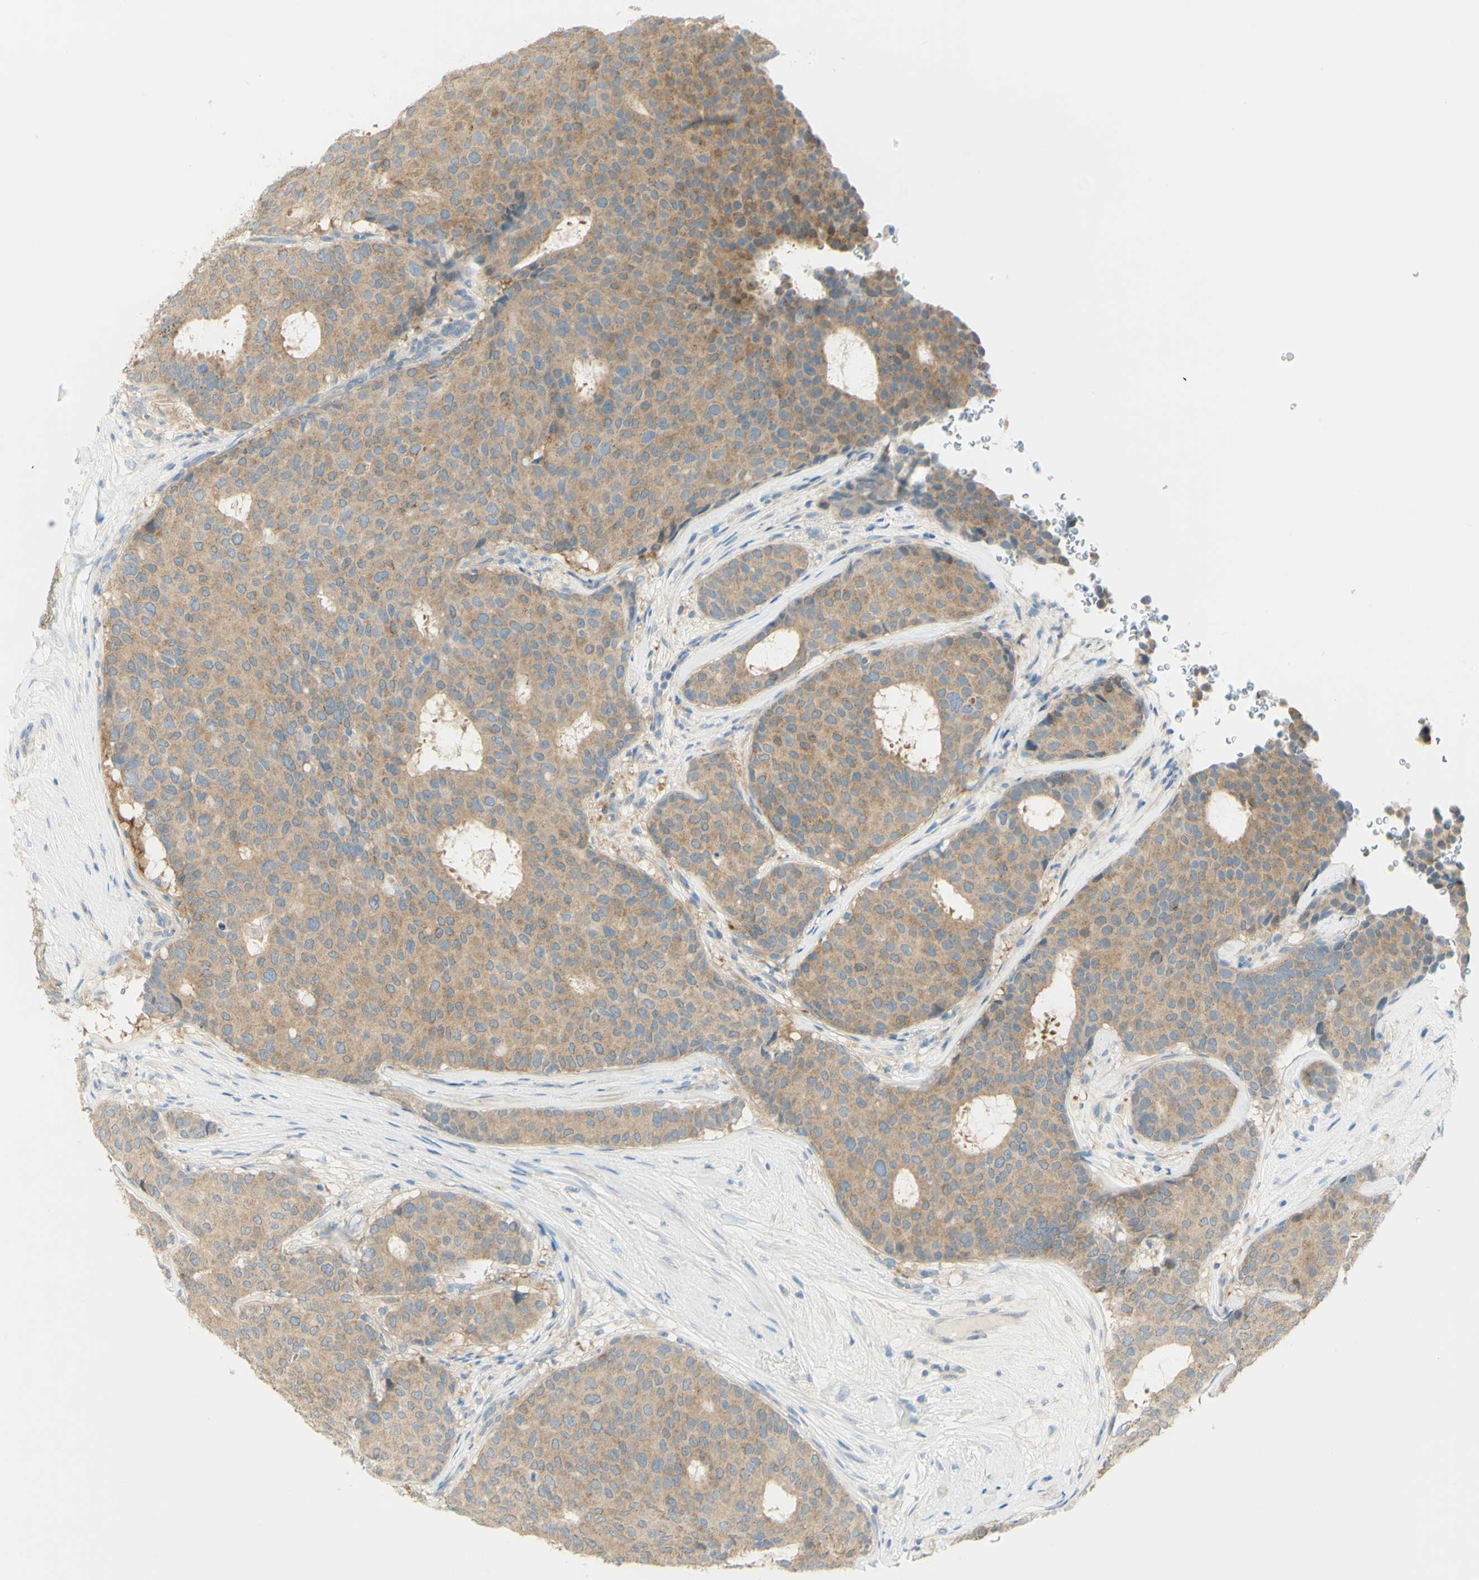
{"staining": {"intensity": "moderate", "quantity": ">75%", "location": "cytoplasmic/membranous"}, "tissue": "breast cancer", "cell_type": "Tumor cells", "image_type": "cancer", "snomed": [{"axis": "morphology", "description": "Duct carcinoma"}, {"axis": "topography", "description": "Breast"}], "caption": "The photomicrograph exhibits staining of breast cancer, revealing moderate cytoplasmic/membranous protein positivity (brown color) within tumor cells.", "gene": "GCNT3", "patient": {"sex": "female", "age": 75}}